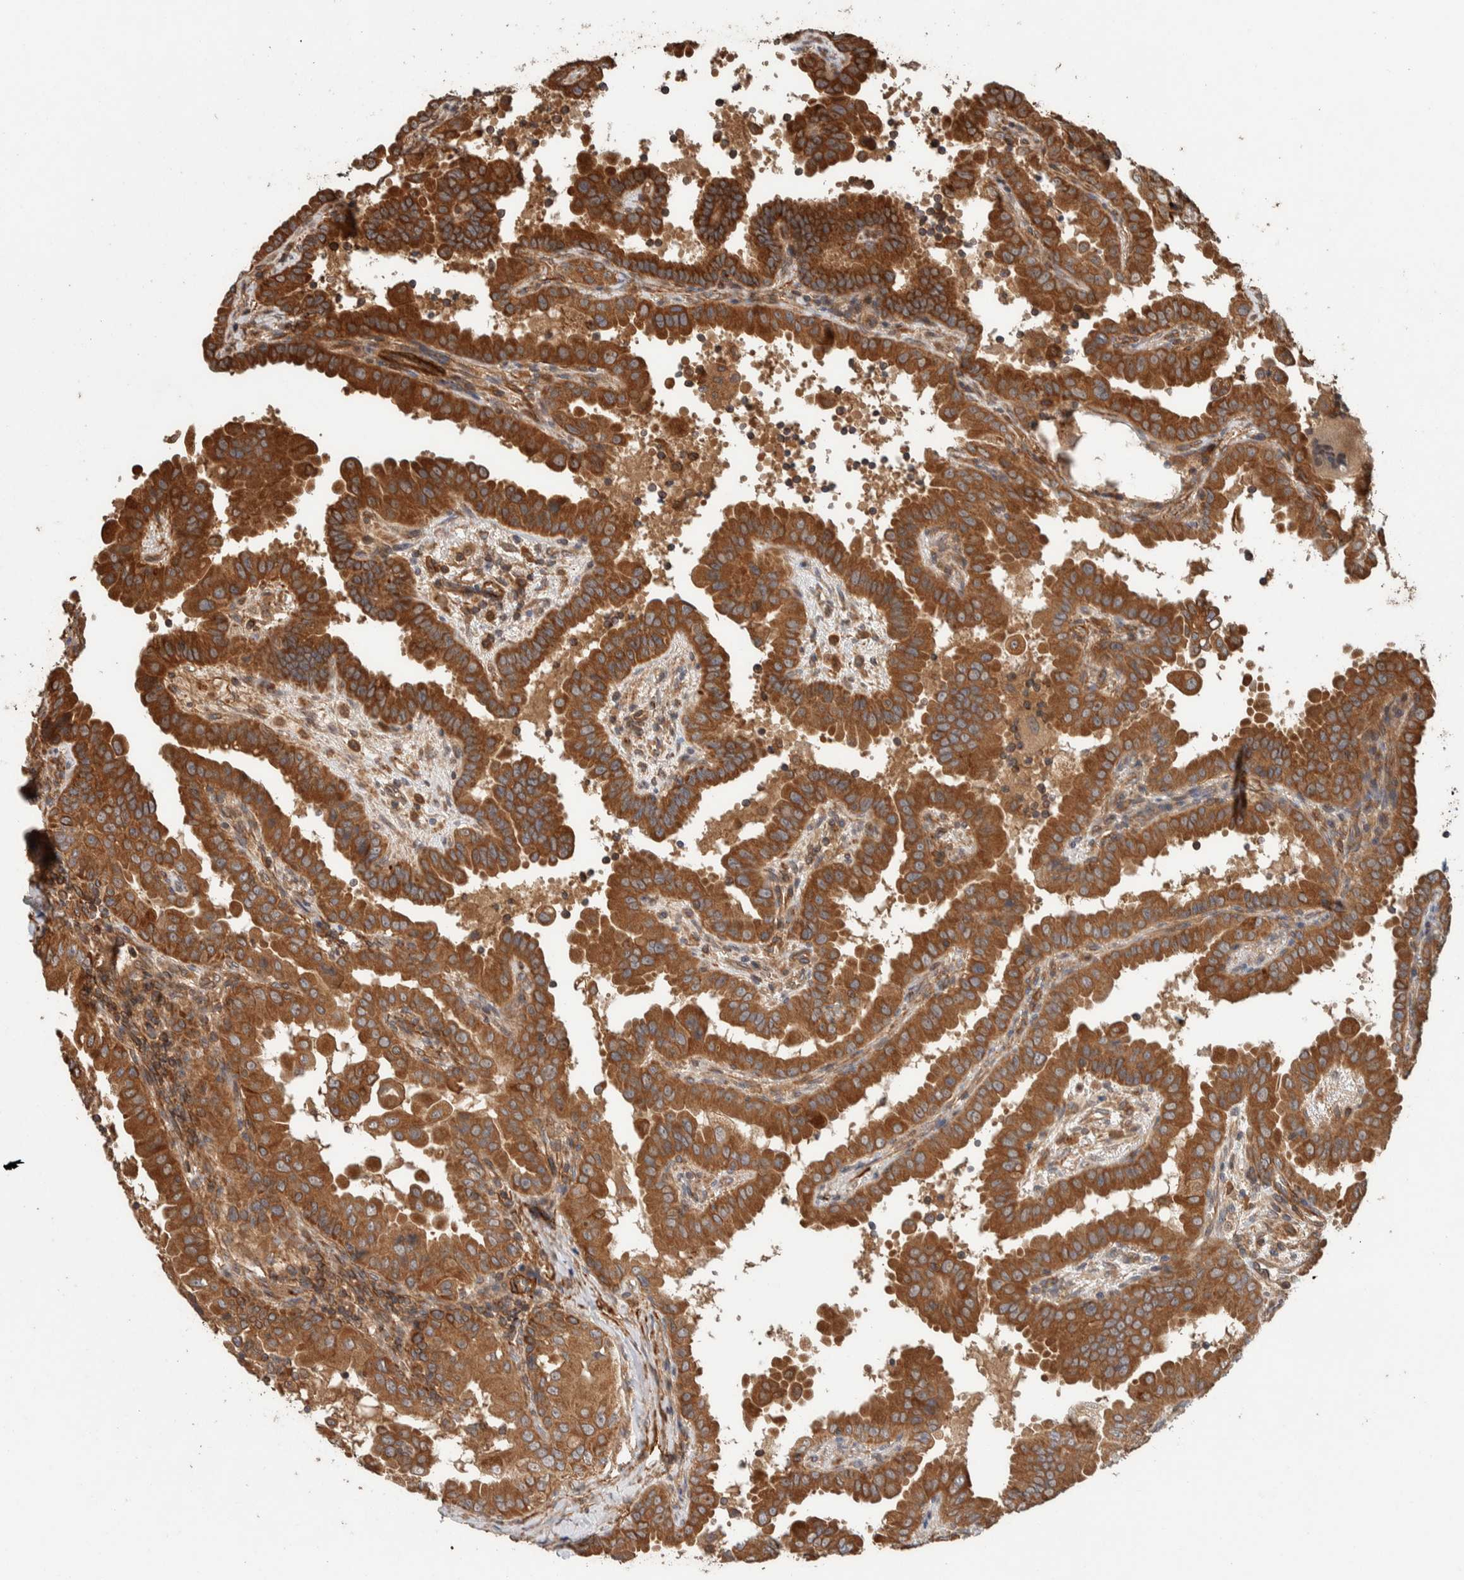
{"staining": {"intensity": "moderate", "quantity": ">75%", "location": "cytoplasmic/membranous"}, "tissue": "thyroid cancer", "cell_type": "Tumor cells", "image_type": "cancer", "snomed": [{"axis": "morphology", "description": "Papillary adenocarcinoma, NOS"}, {"axis": "topography", "description": "Thyroid gland"}], "caption": "This histopathology image shows immunohistochemistry staining of thyroid papillary adenocarcinoma, with medium moderate cytoplasmic/membranous positivity in about >75% of tumor cells.", "gene": "SYNRG", "patient": {"sex": "male", "age": 33}}